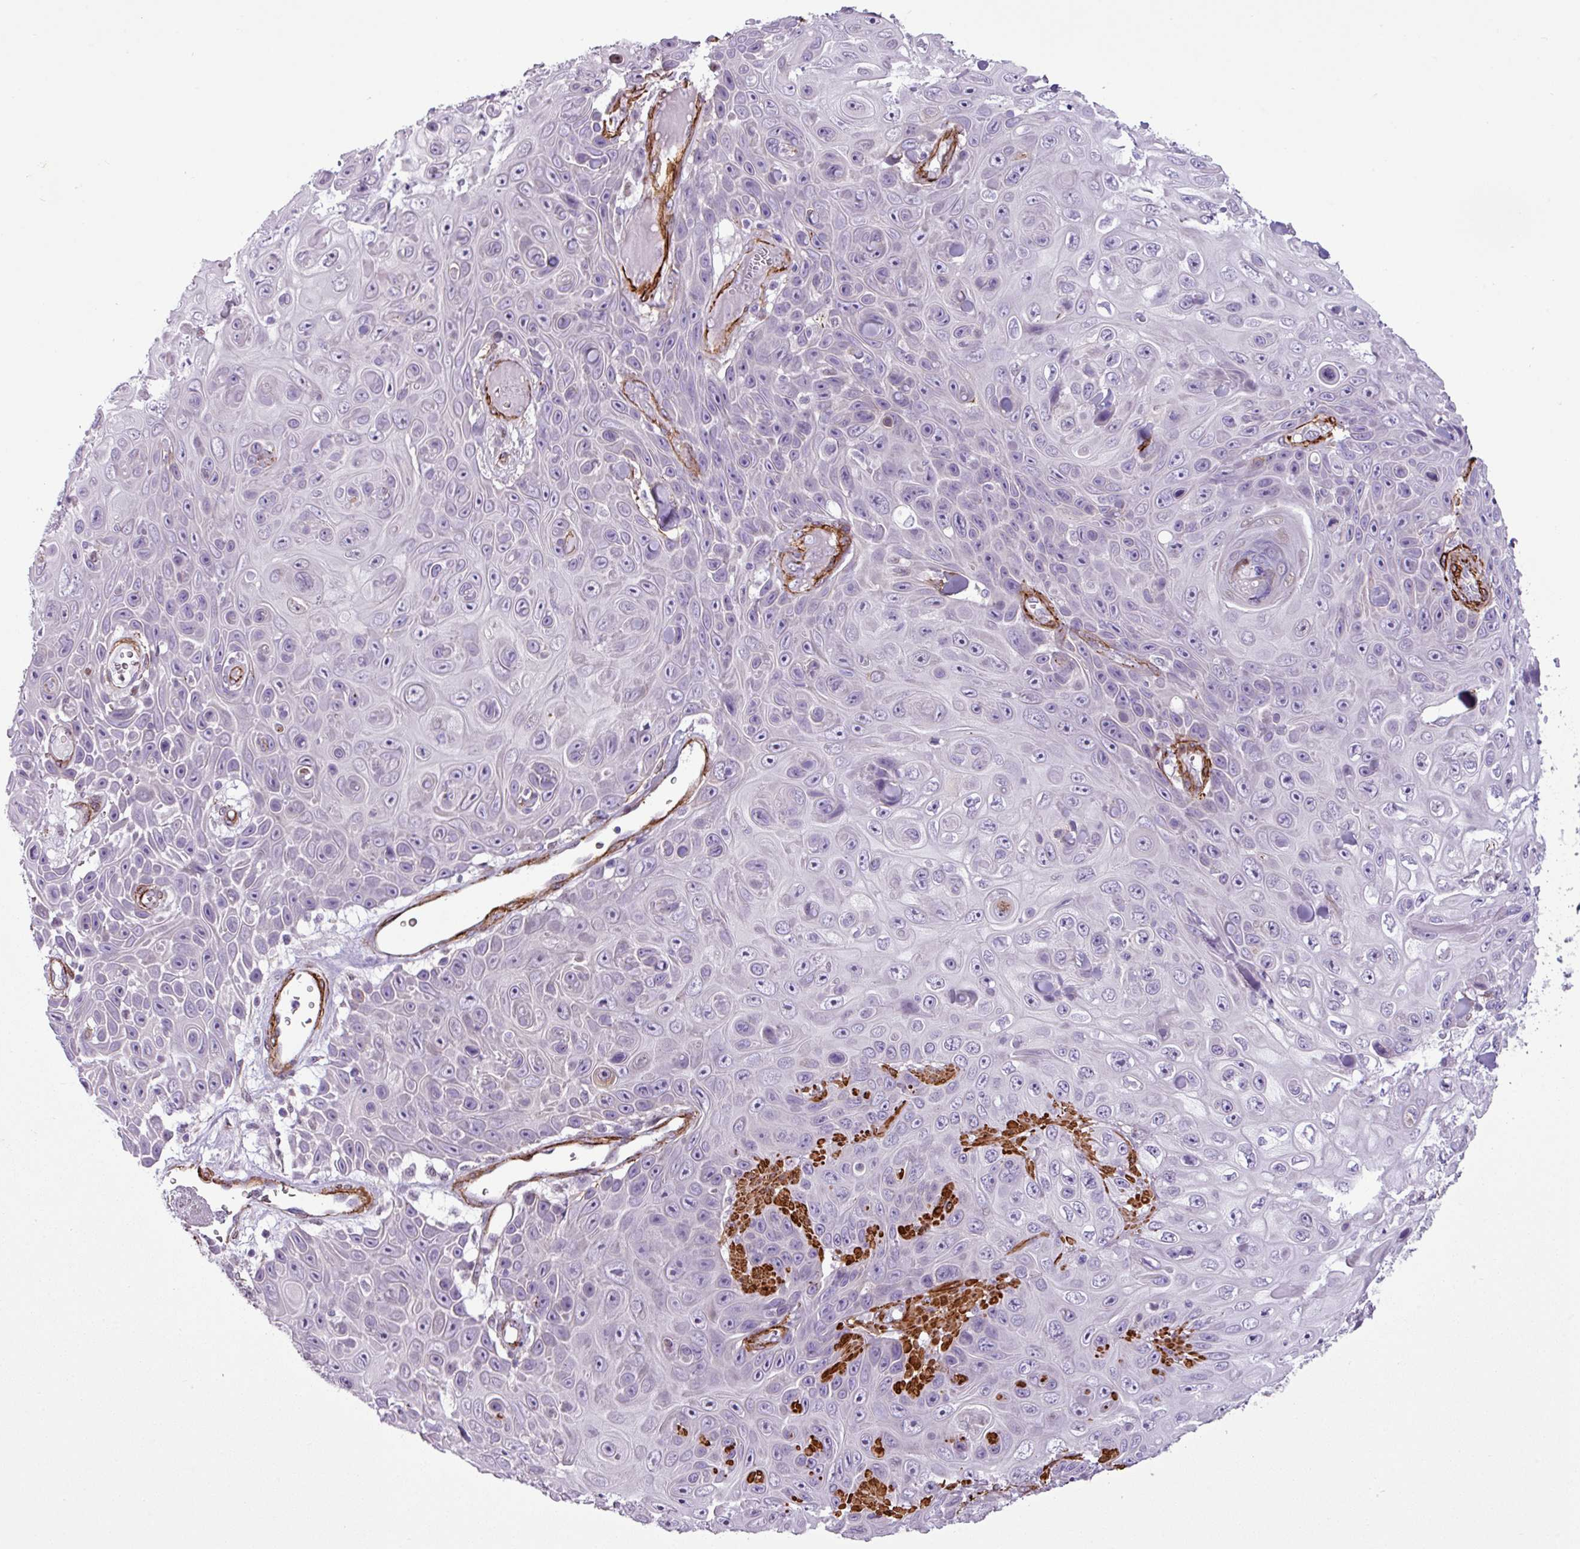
{"staining": {"intensity": "negative", "quantity": "none", "location": "none"}, "tissue": "skin cancer", "cell_type": "Tumor cells", "image_type": "cancer", "snomed": [{"axis": "morphology", "description": "Squamous cell carcinoma, NOS"}, {"axis": "topography", "description": "Skin"}], "caption": "Immunohistochemistry of squamous cell carcinoma (skin) shows no staining in tumor cells.", "gene": "ATP10A", "patient": {"sex": "male", "age": 82}}